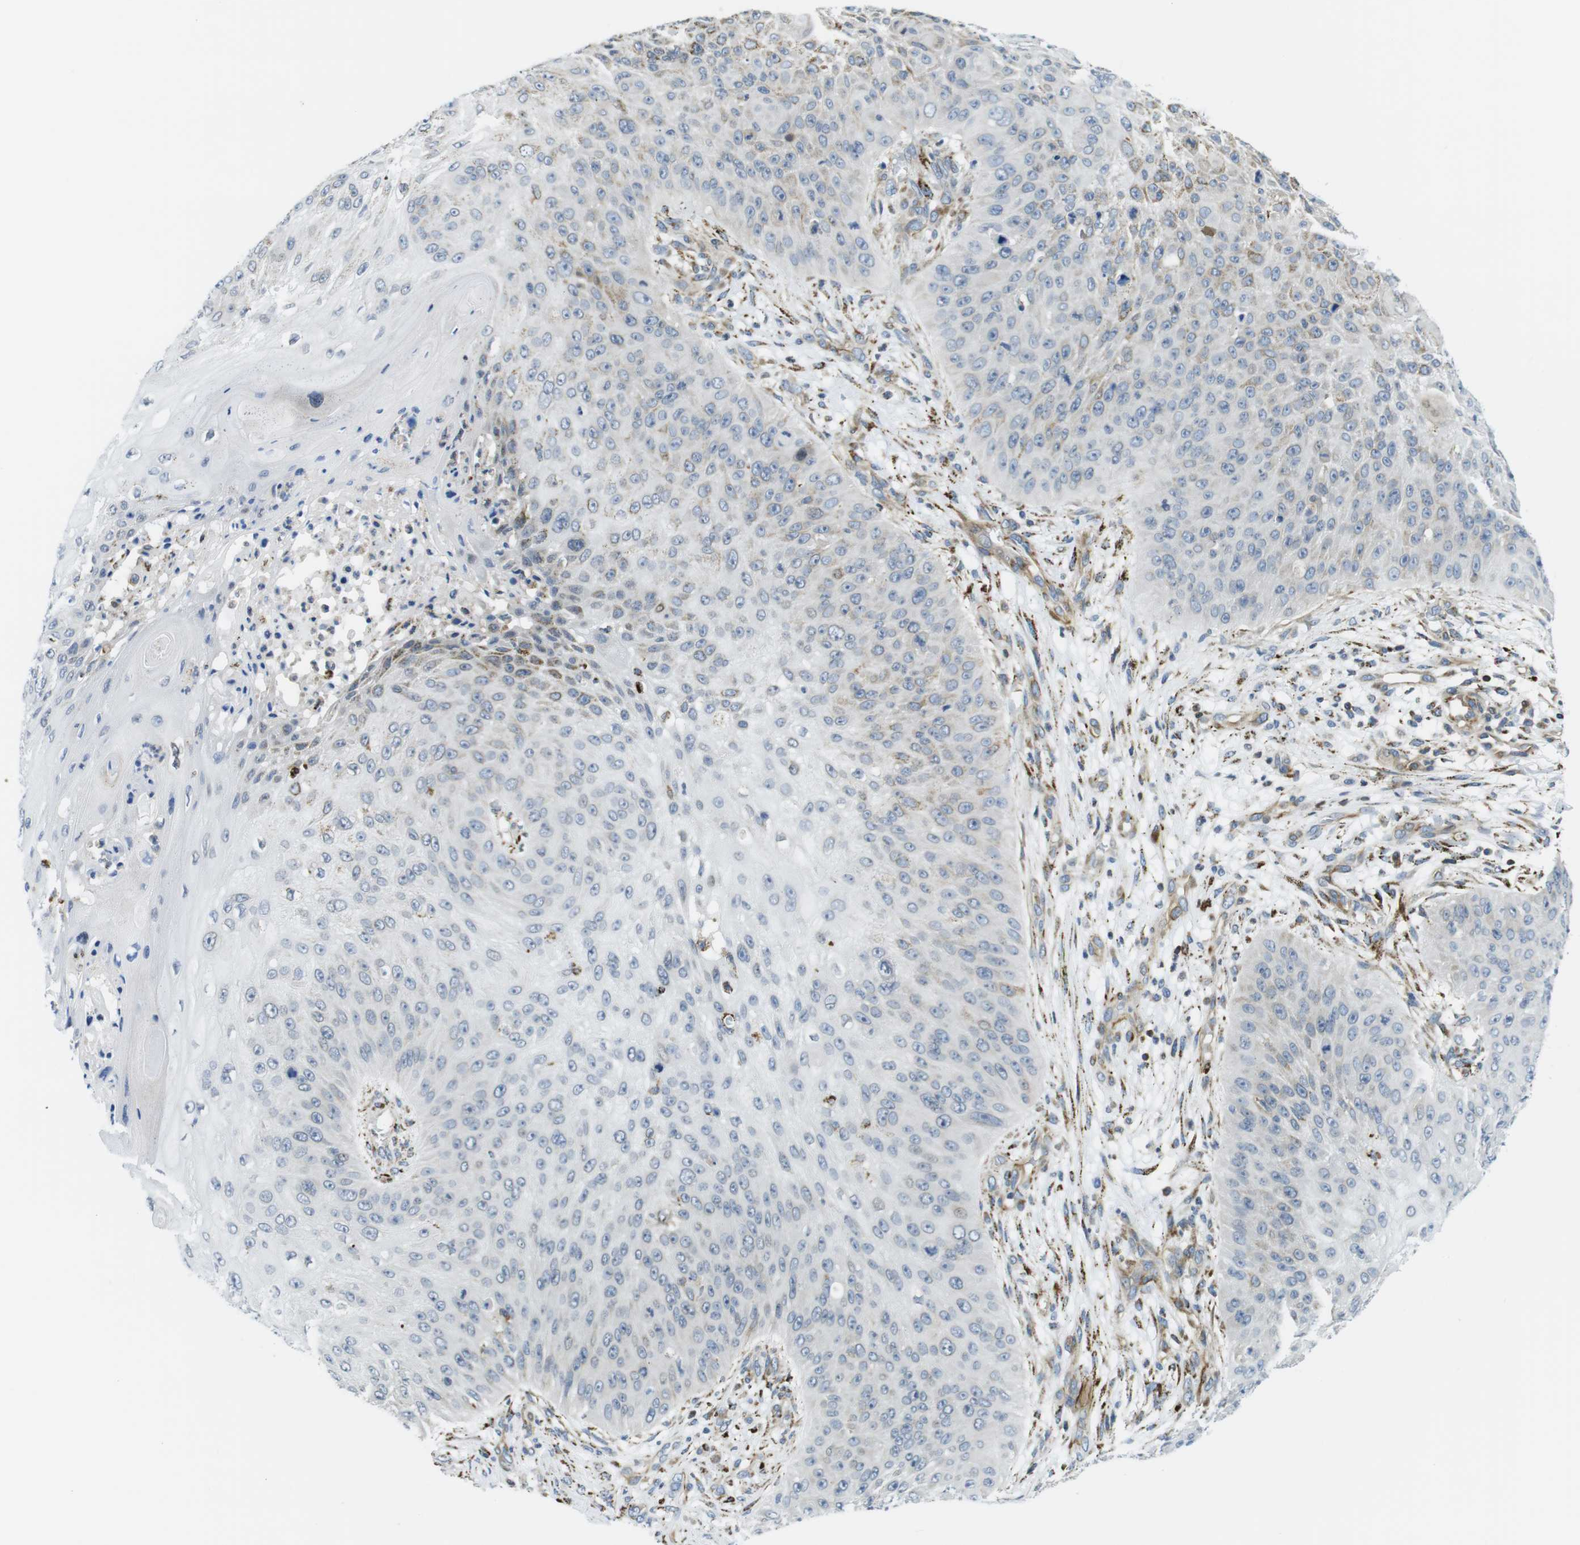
{"staining": {"intensity": "negative", "quantity": "none", "location": "none"}, "tissue": "skin cancer", "cell_type": "Tumor cells", "image_type": "cancer", "snomed": [{"axis": "morphology", "description": "Squamous cell carcinoma, NOS"}, {"axis": "topography", "description": "Skin"}], "caption": "Tumor cells are negative for protein expression in human skin squamous cell carcinoma.", "gene": "KCNE3", "patient": {"sex": "female", "age": 80}}